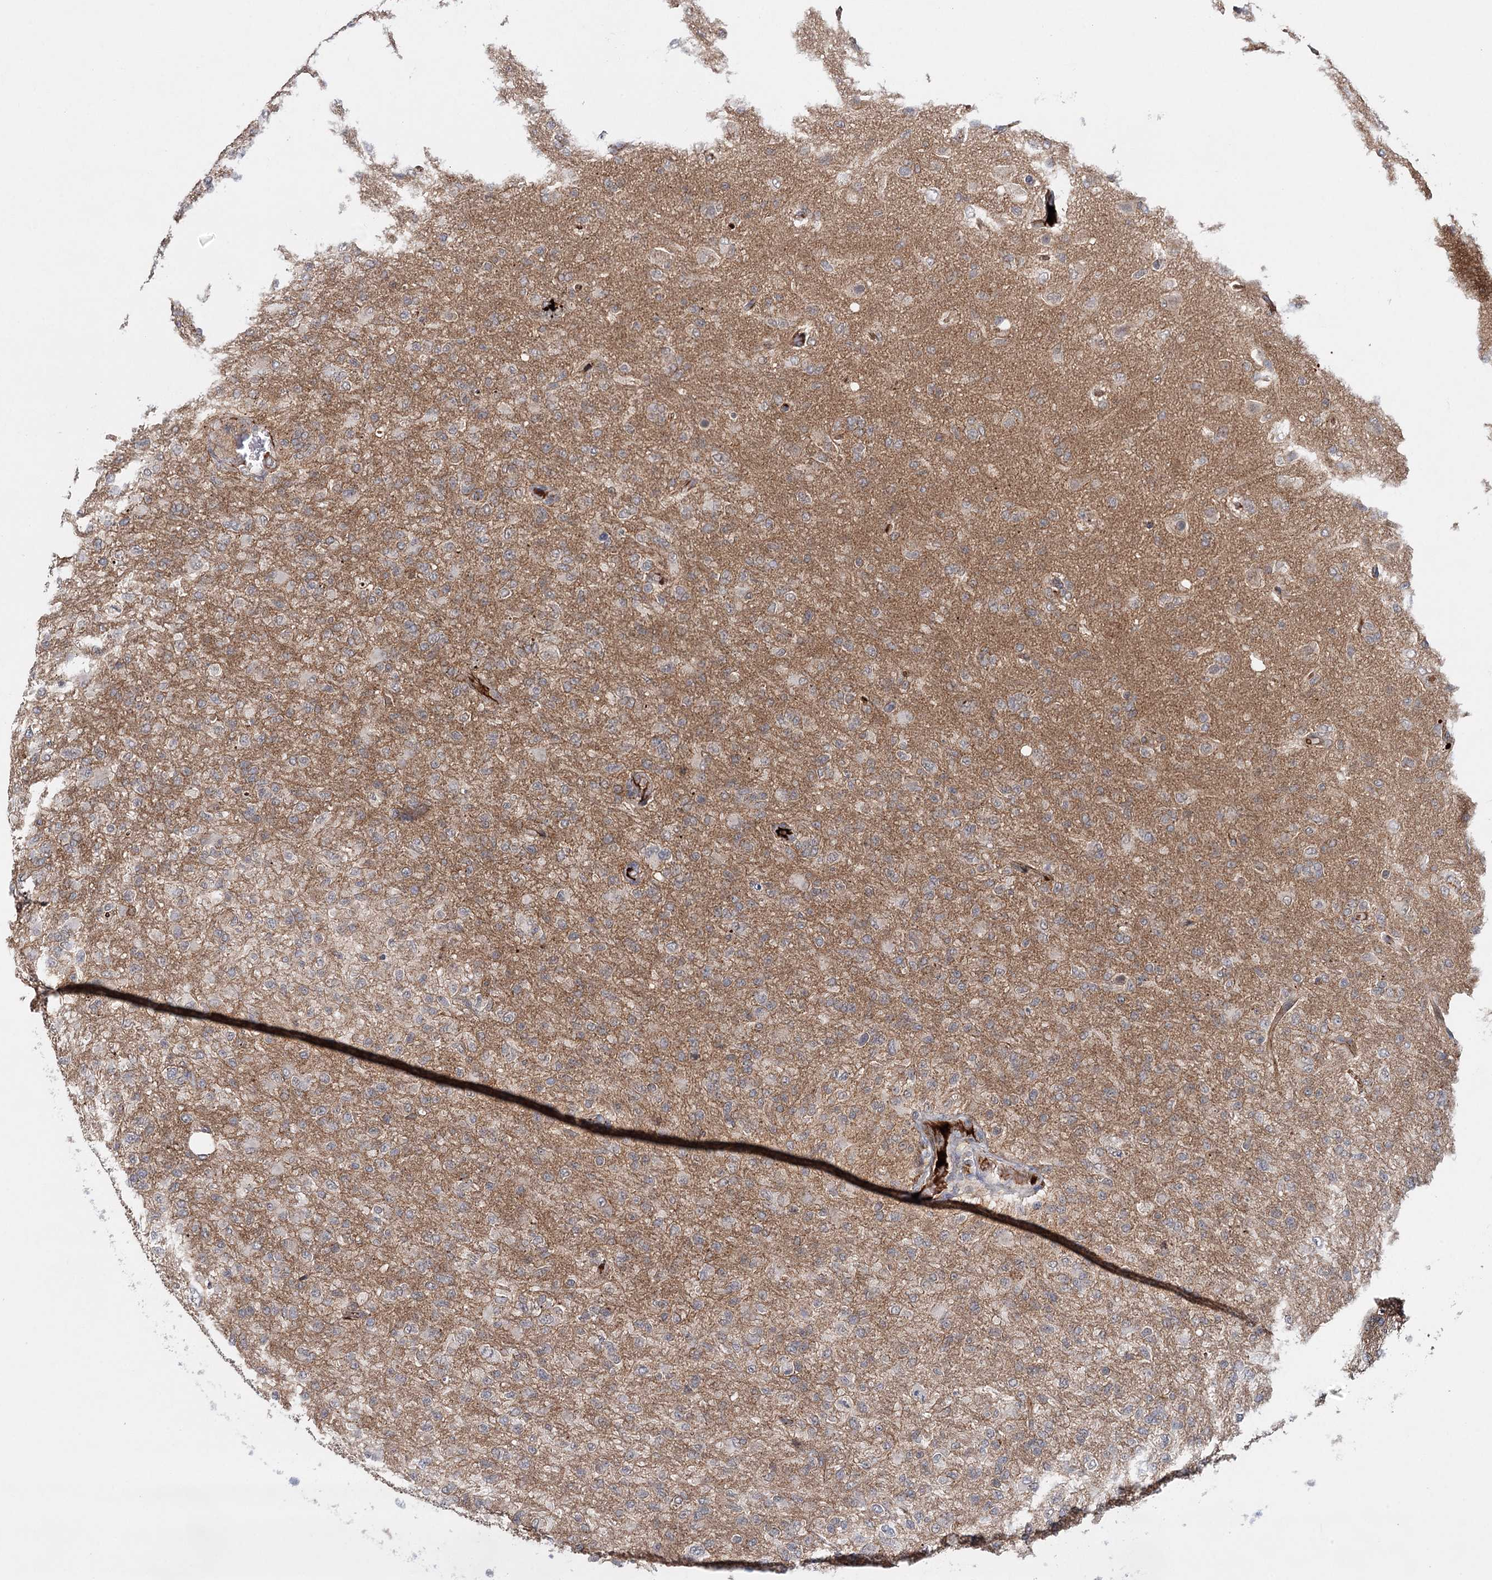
{"staining": {"intensity": "weak", "quantity": "<25%", "location": "cytoplasmic/membranous"}, "tissue": "glioma", "cell_type": "Tumor cells", "image_type": "cancer", "snomed": [{"axis": "morphology", "description": "Glioma, malignant, High grade"}, {"axis": "topography", "description": "Brain"}], "caption": "The histopathology image exhibits no significant expression in tumor cells of glioma. (Stains: DAB immunohistochemistry with hematoxylin counter stain, Microscopy: brightfield microscopy at high magnification).", "gene": "PKP4", "patient": {"sex": "female", "age": 74}}